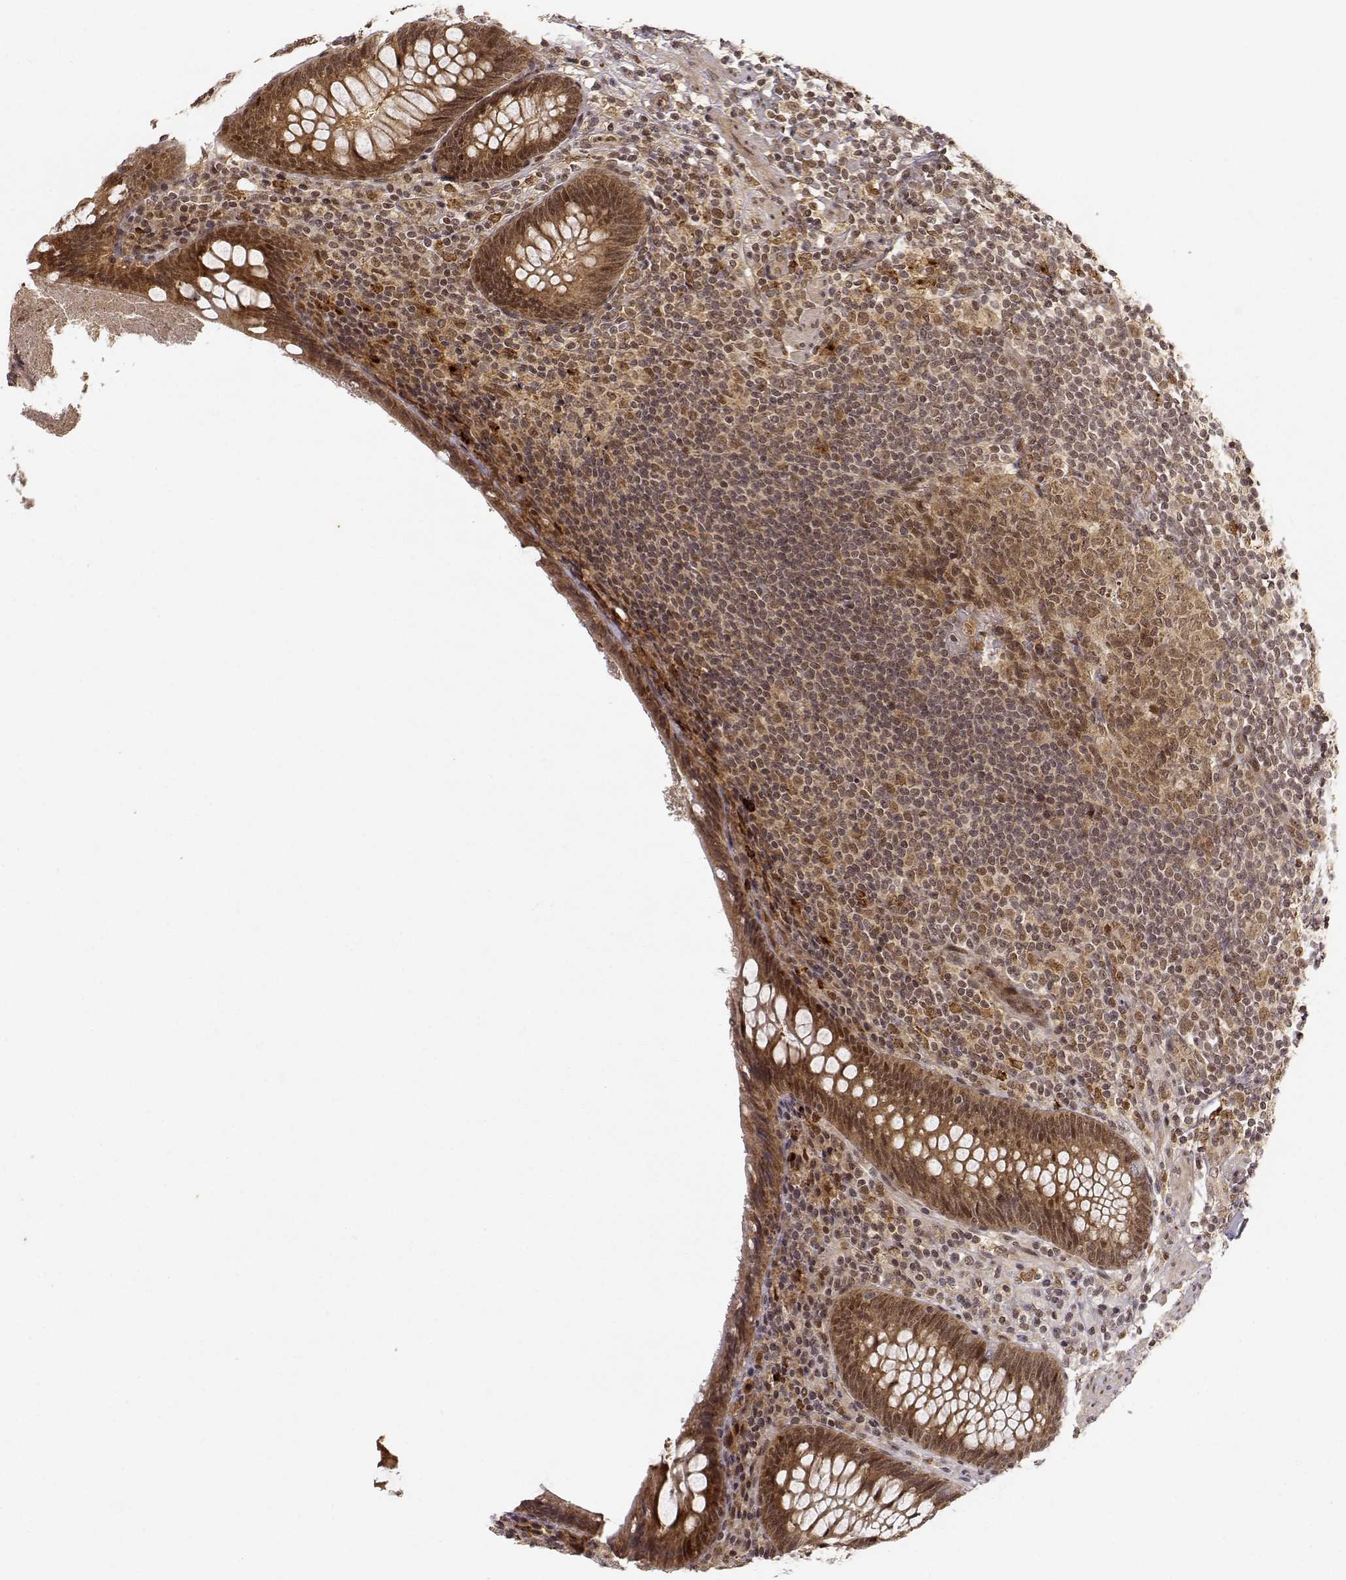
{"staining": {"intensity": "moderate", "quantity": ">75%", "location": "cytoplasmic/membranous,nuclear"}, "tissue": "appendix", "cell_type": "Glandular cells", "image_type": "normal", "snomed": [{"axis": "morphology", "description": "Normal tissue, NOS"}, {"axis": "topography", "description": "Appendix"}], "caption": "Immunohistochemical staining of normal human appendix shows >75% levels of moderate cytoplasmic/membranous,nuclear protein staining in approximately >75% of glandular cells.", "gene": "MAEA", "patient": {"sex": "male", "age": 47}}